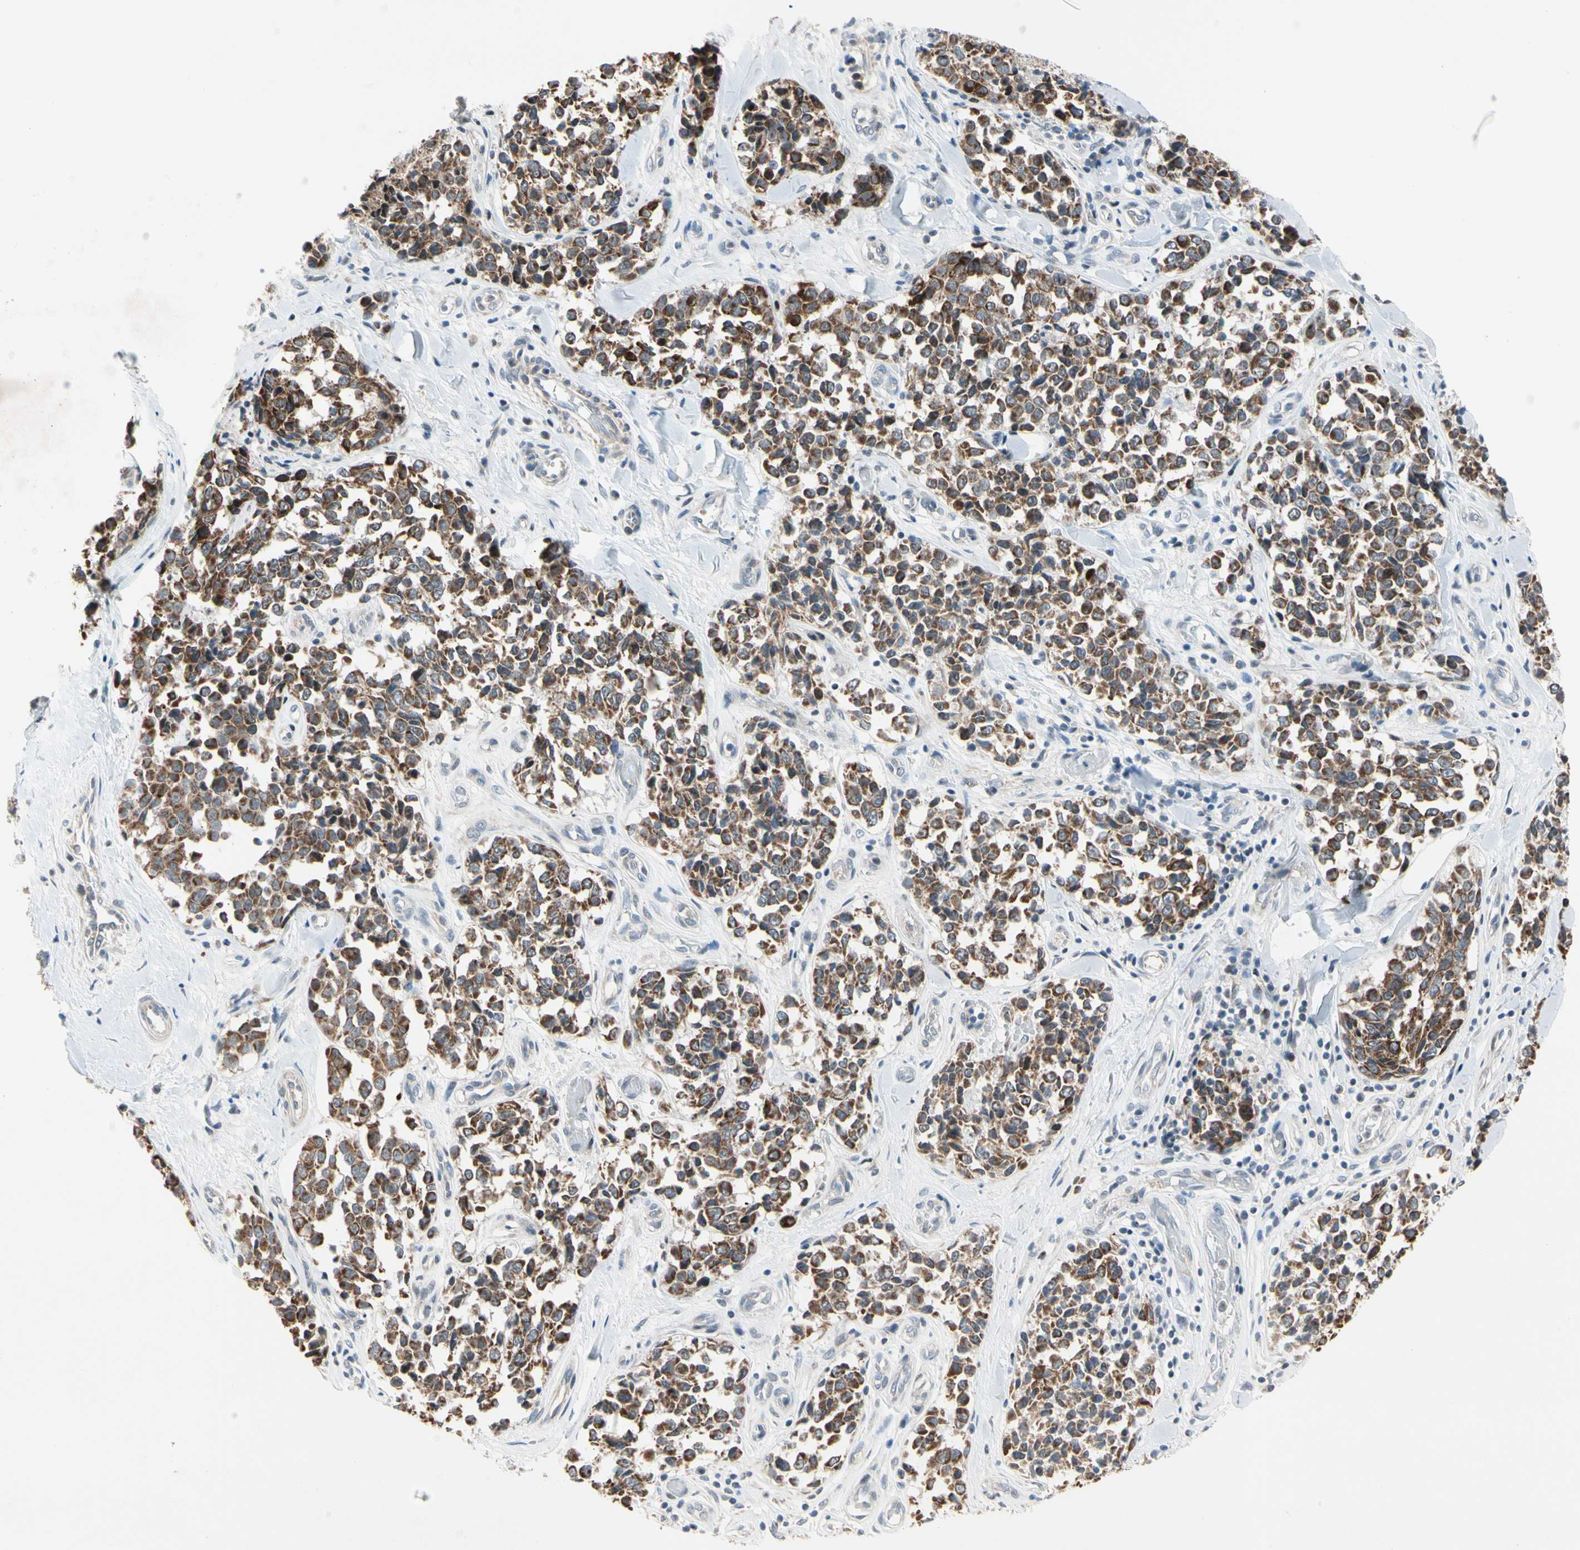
{"staining": {"intensity": "strong", "quantity": ">75%", "location": "cytoplasmic/membranous"}, "tissue": "melanoma", "cell_type": "Tumor cells", "image_type": "cancer", "snomed": [{"axis": "morphology", "description": "Malignant melanoma, NOS"}, {"axis": "topography", "description": "Skin"}], "caption": "Brown immunohistochemical staining in malignant melanoma exhibits strong cytoplasmic/membranous staining in approximately >75% of tumor cells.", "gene": "MARK1", "patient": {"sex": "female", "age": 64}}